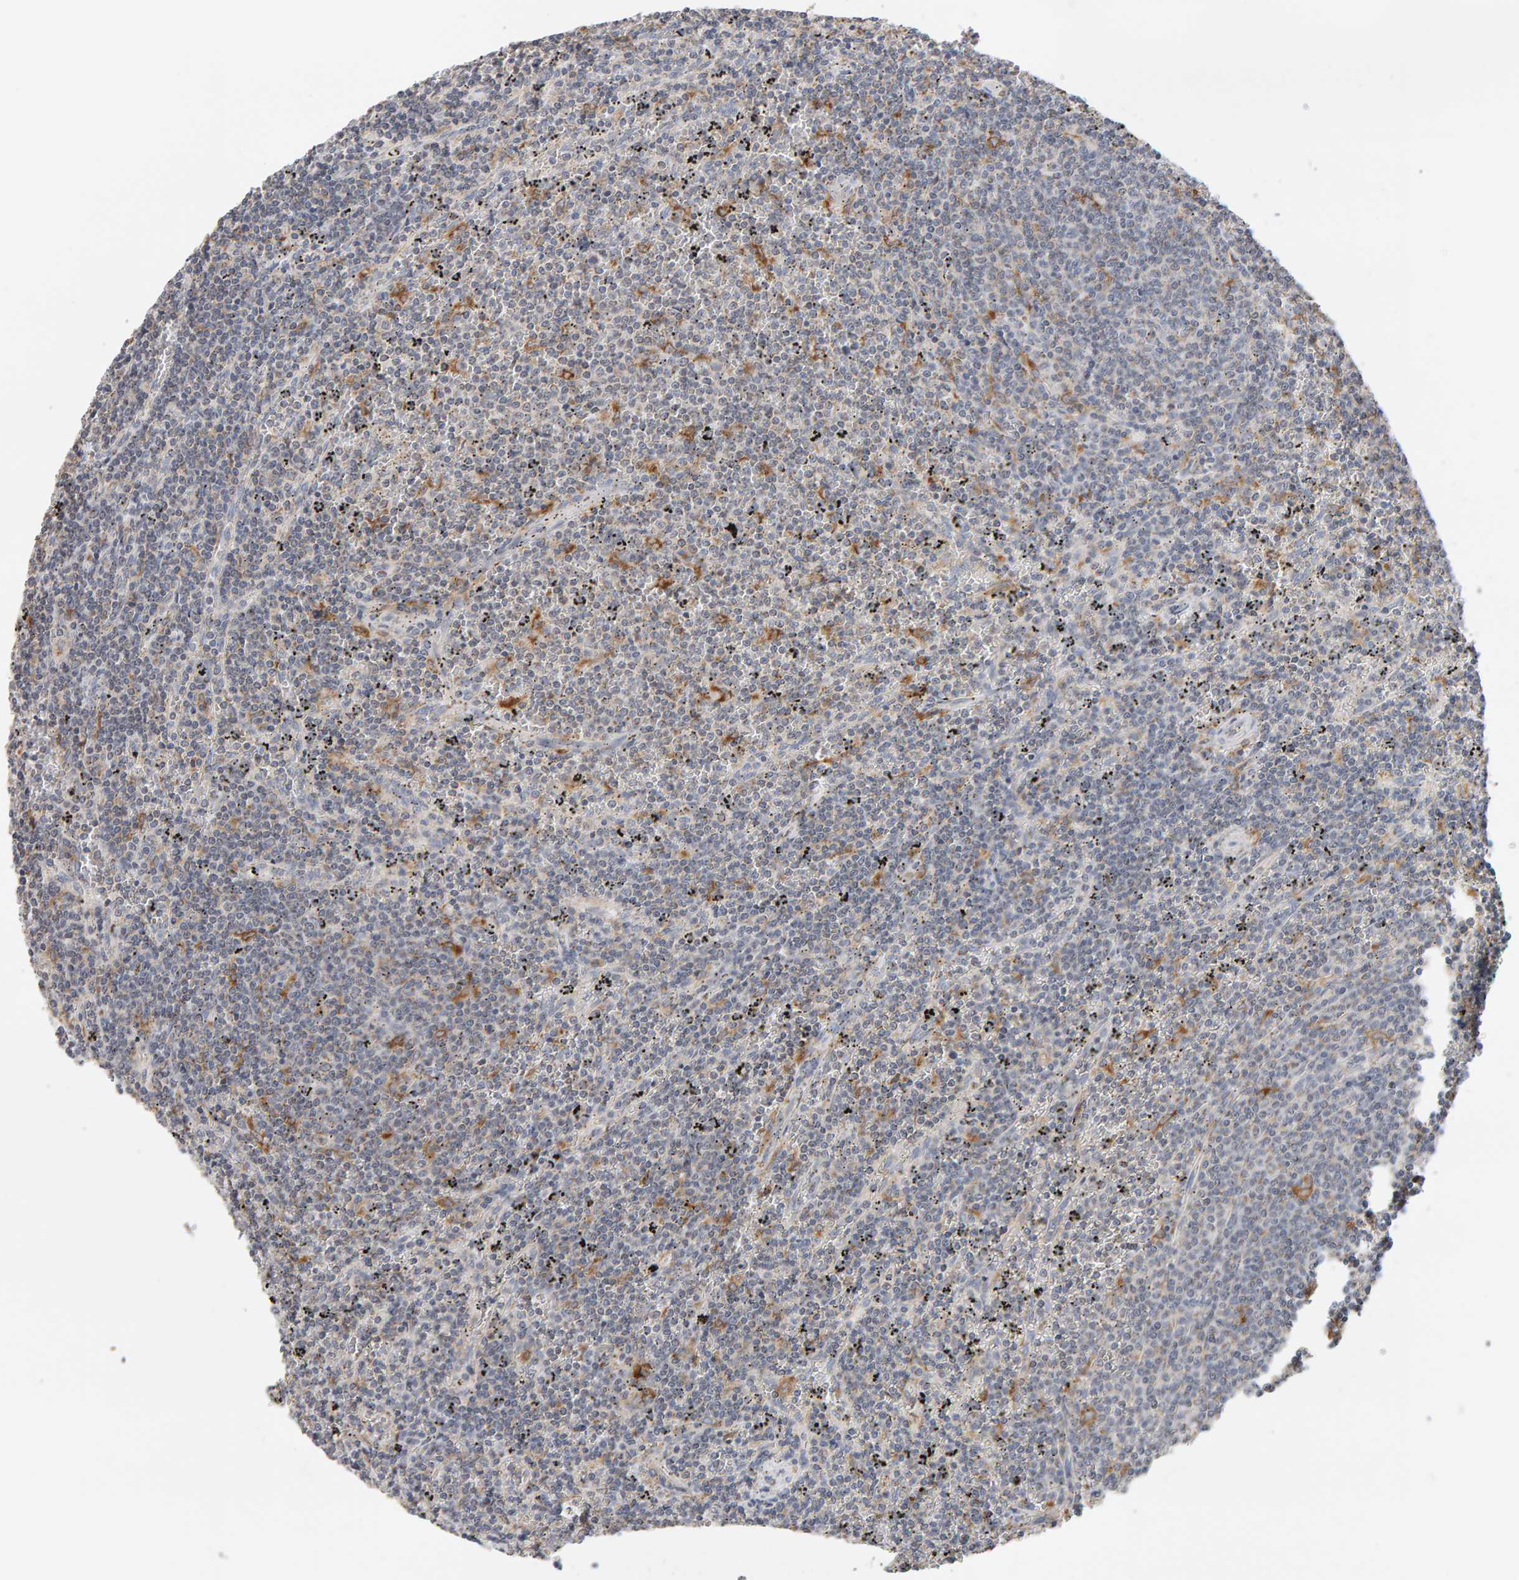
{"staining": {"intensity": "negative", "quantity": "none", "location": "none"}, "tissue": "lymphoma", "cell_type": "Tumor cells", "image_type": "cancer", "snomed": [{"axis": "morphology", "description": "Malignant lymphoma, non-Hodgkin's type, Low grade"}, {"axis": "topography", "description": "Spleen"}], "caption": "Micrograph shows no protein staining in tumor cells of lymphoma tissue.", "gene": "SGPL1", "patient": {"sex": "female", "age": 50}}